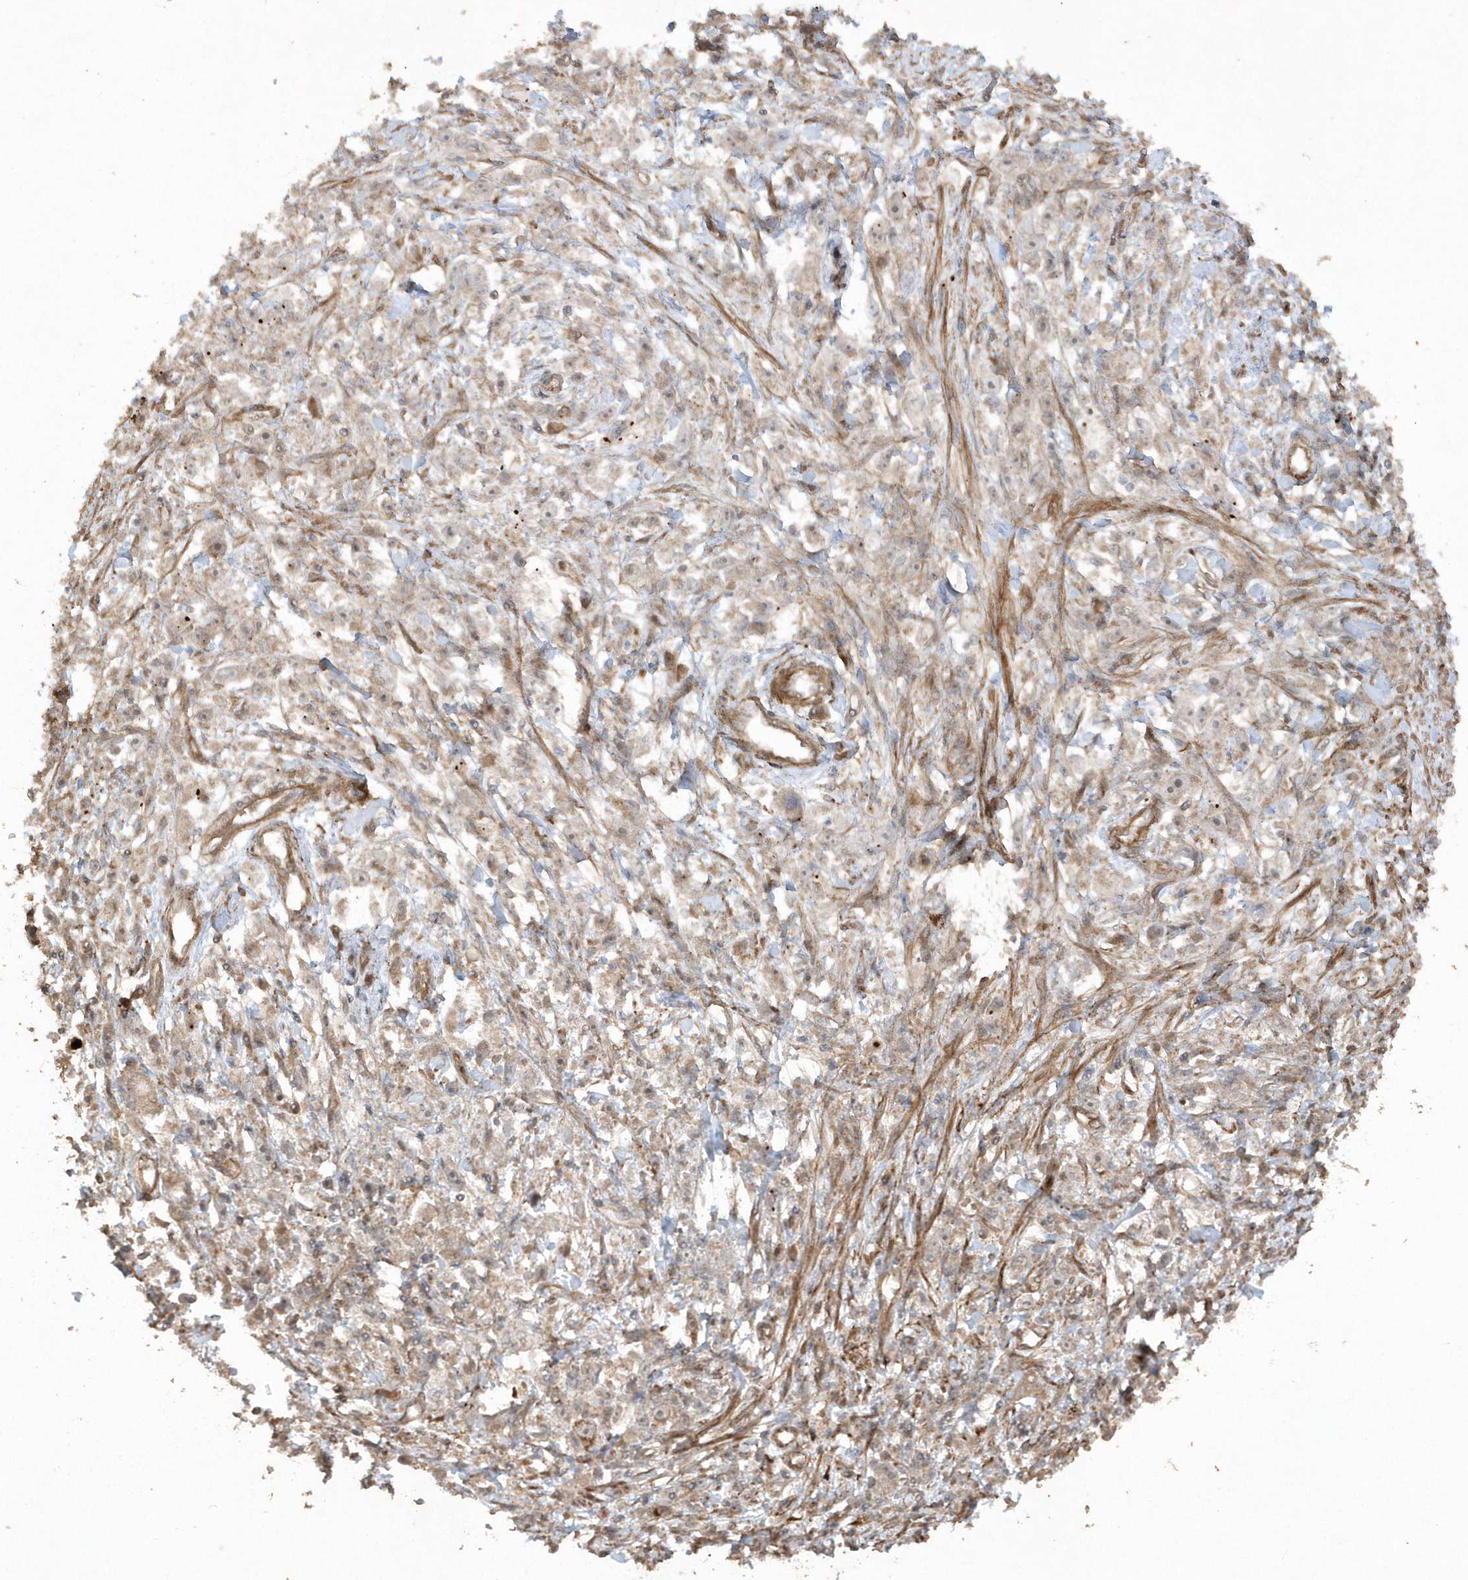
{"staining": {"intensity": "weak", "quantity": "25%-75%", "location": "cytoplasmic/membranous"}, "tissue": "stomach cancer", "cell_type": "Tumor cells", "image_type": "cancer", "snomed": [{"axis": "morphology", "description": "Adenocarcinoma, NOS"}, {"axis": "topography", "description": "Stomach"}], "caption": "Tumor cells display low levels of weak cytoplasmic/membranous positivity in approximately 25%-75% of cells in human stomach adenocarcinoma. (brown staining indicates protein expression, while blue staining denotes nuclei).", "gene": "AVPI1", "patient": {"sex": "female", "age": 59}}